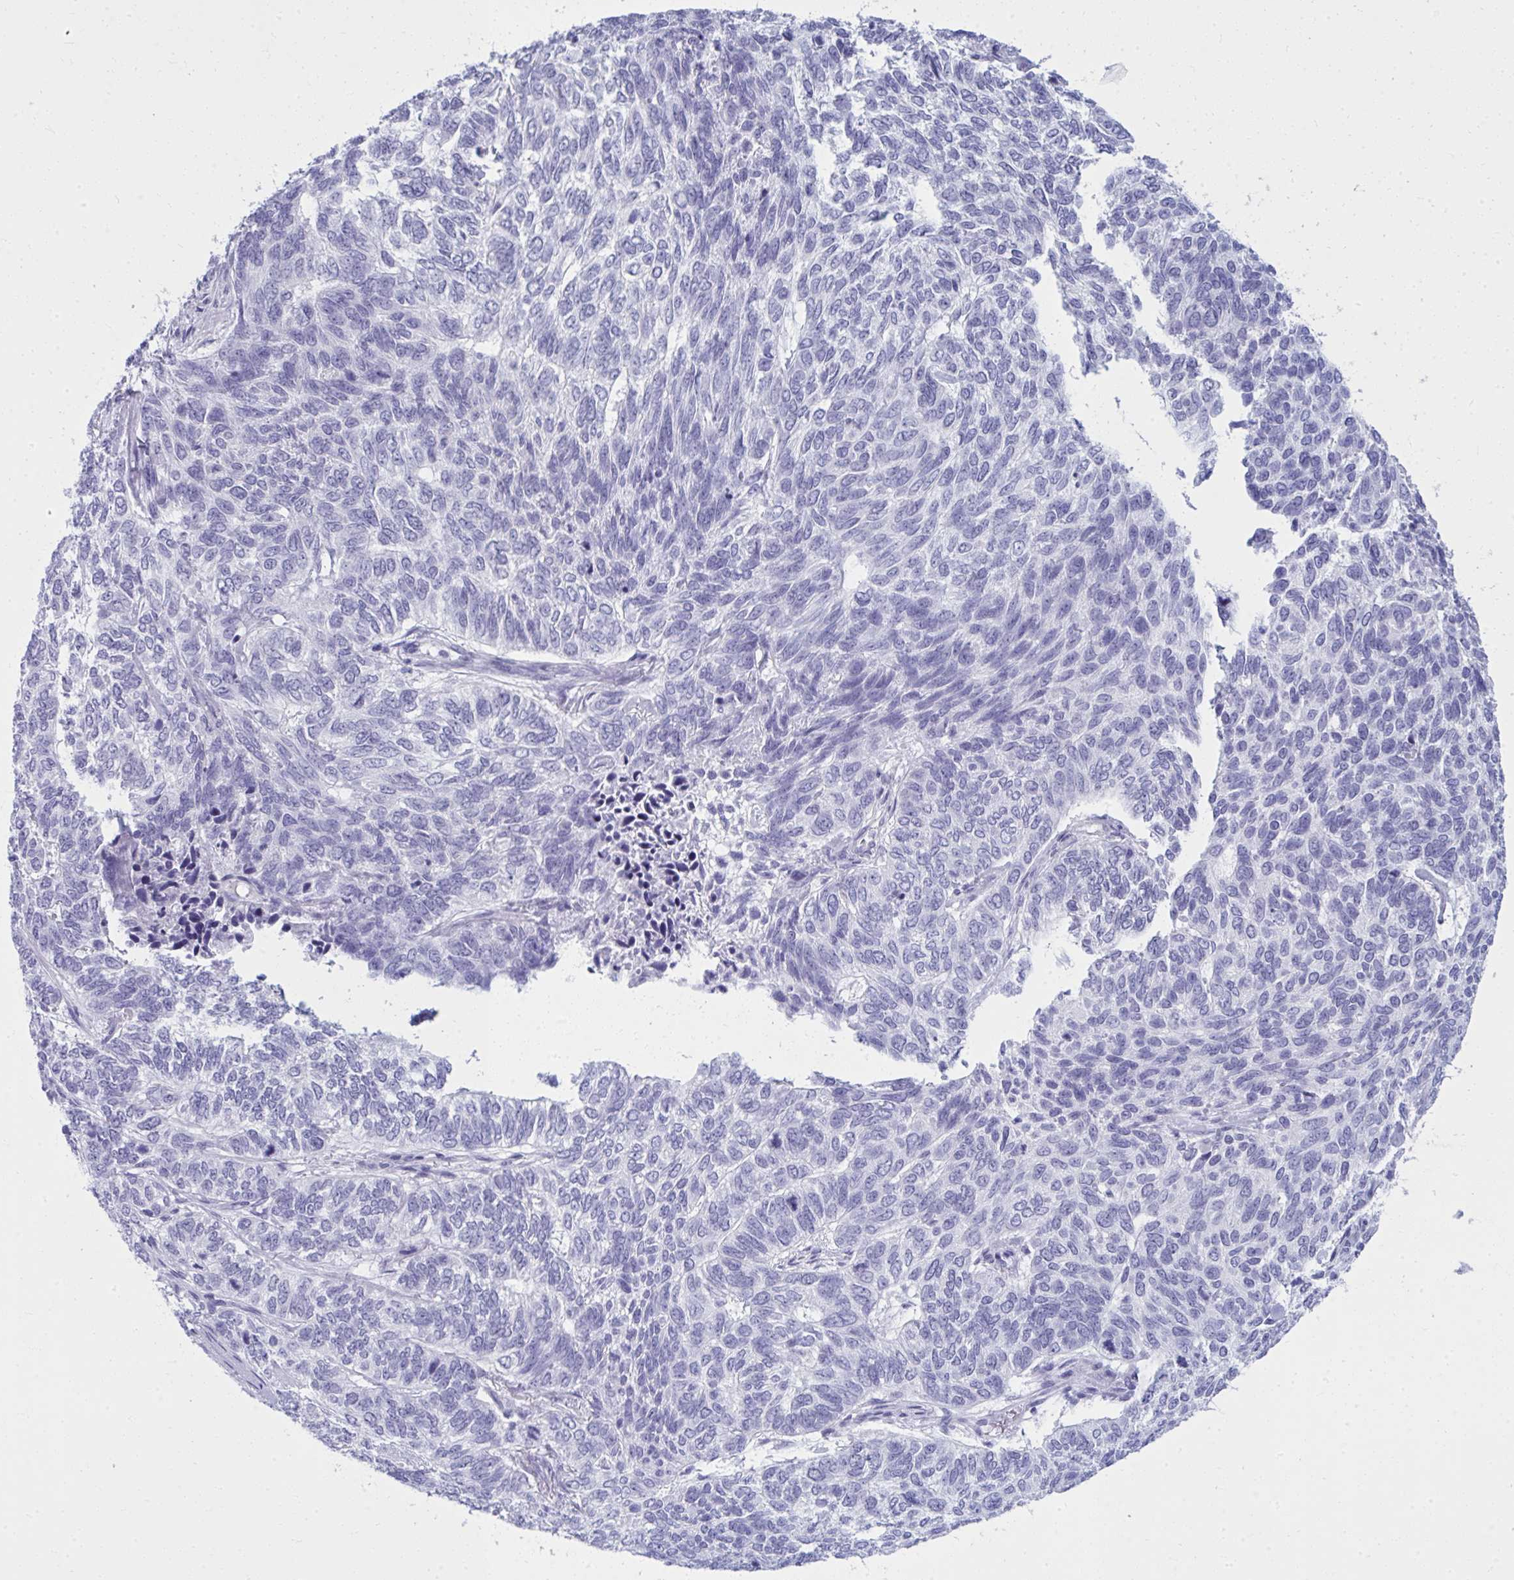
{"staining": {"intensity": "negative", "quantity": "none", "location": "none"}, "tissue": "skin cancer", "cell_type": "Tumor cells", "image_type": "cancer", "snomed": [{"axis": "morphology", "description": "Basal cell carcinoma"}, {"axis": "topography", "description": "Skin"}], "caption": "Immunohistochemistry (IHC) of skin cancer displays no expression in tumor cells.", "gene": "QDPR", "patient": {"sex": "female", "age": 65}}